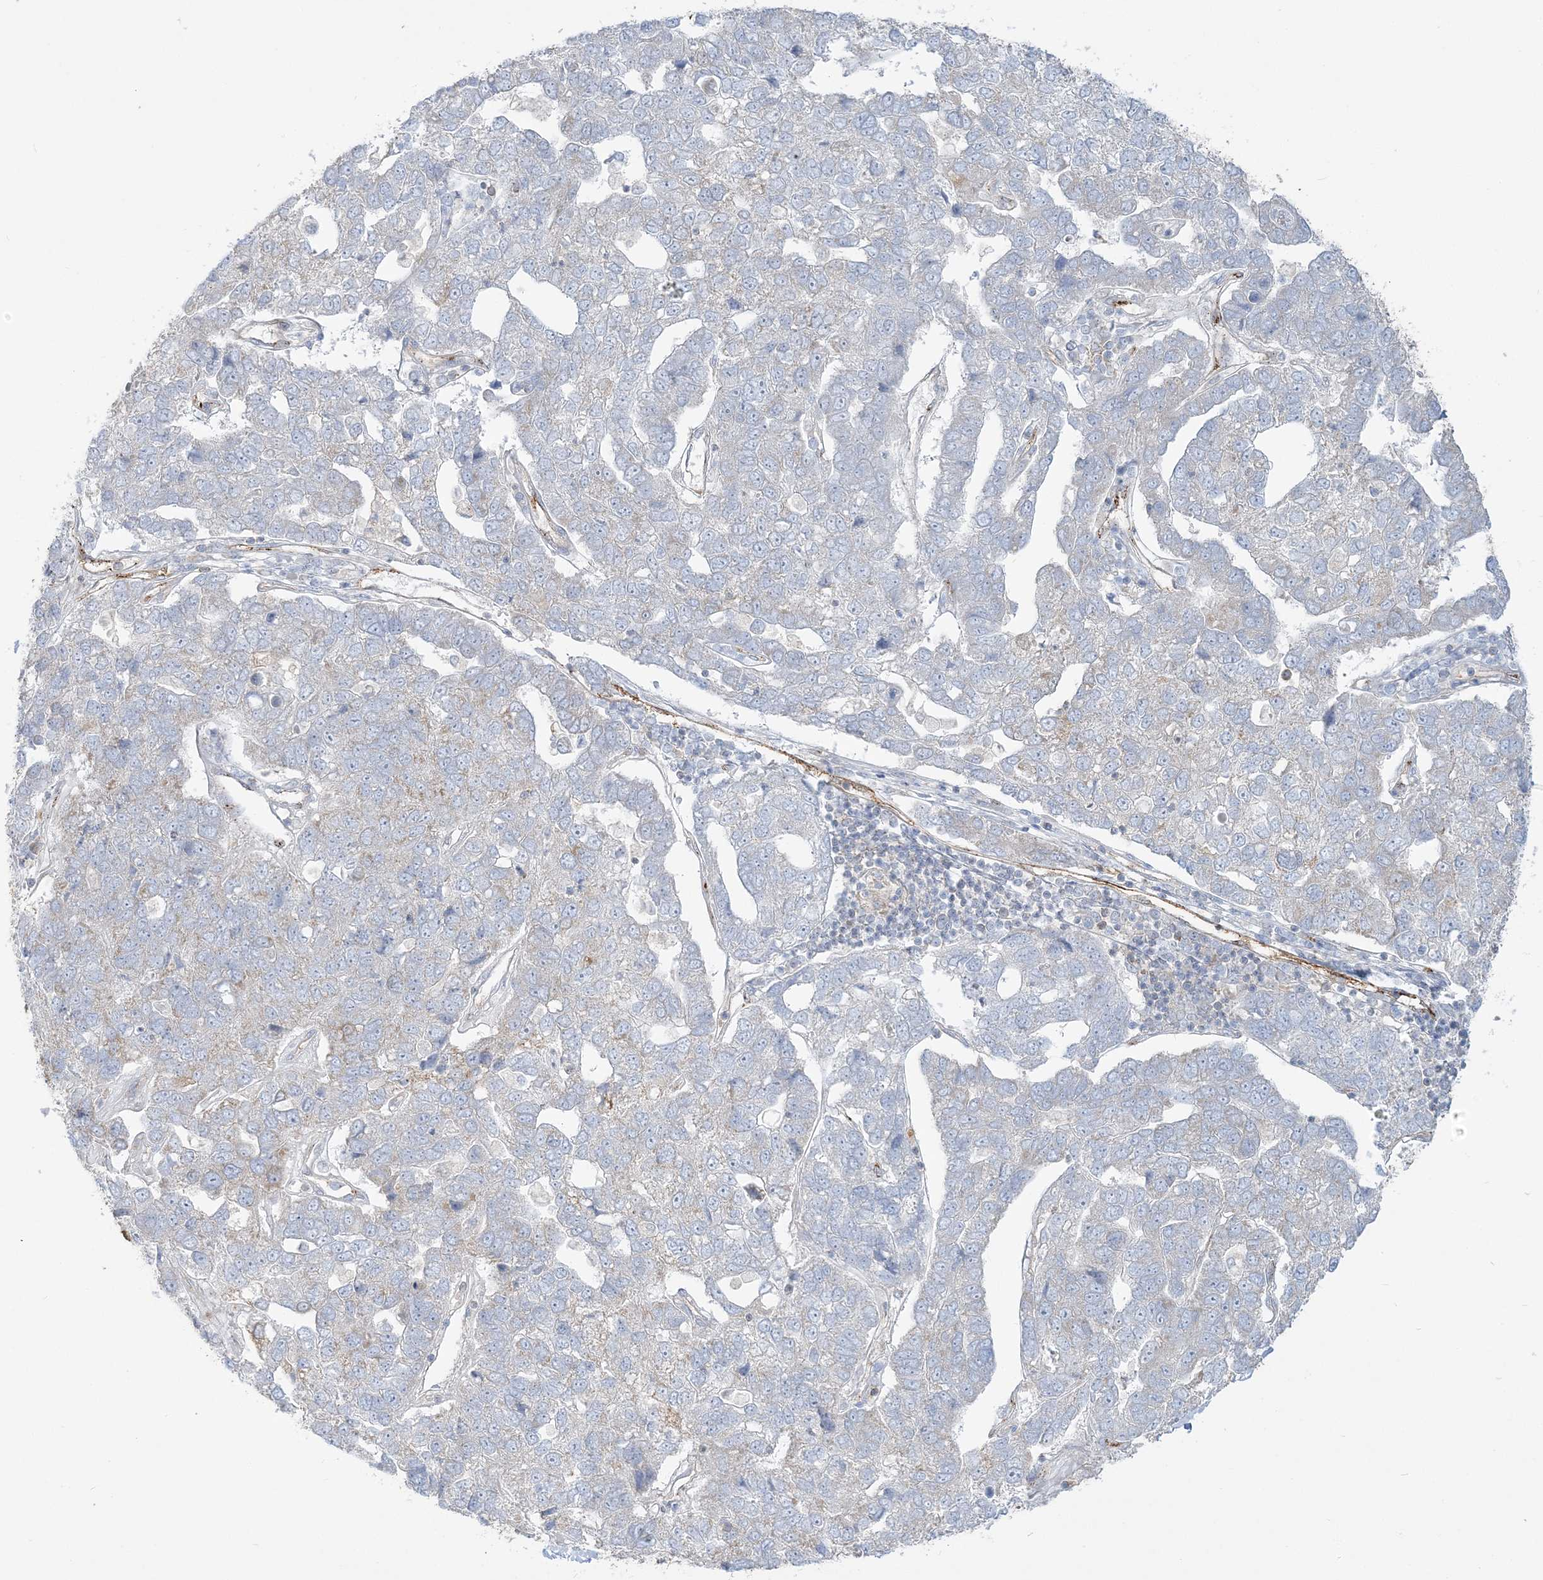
{"staining": {"intensity": "negative", "quantity": "none", "location": "none"}, "tissue": "pancreatic cancer", "cell_type": "Tumor cells", "image_type": "cancer", "snomed": [{"axis": "morphology", "description": "Adenocarcinoma, NOS"}, {"axis": "topography", "description": "Pancreas"}], "caption": "Tumor cells show no significant staining in pancreatic adenocarcinoma.", "gene": "INPP1", "patient": {"sex": "female", "age": 61}}